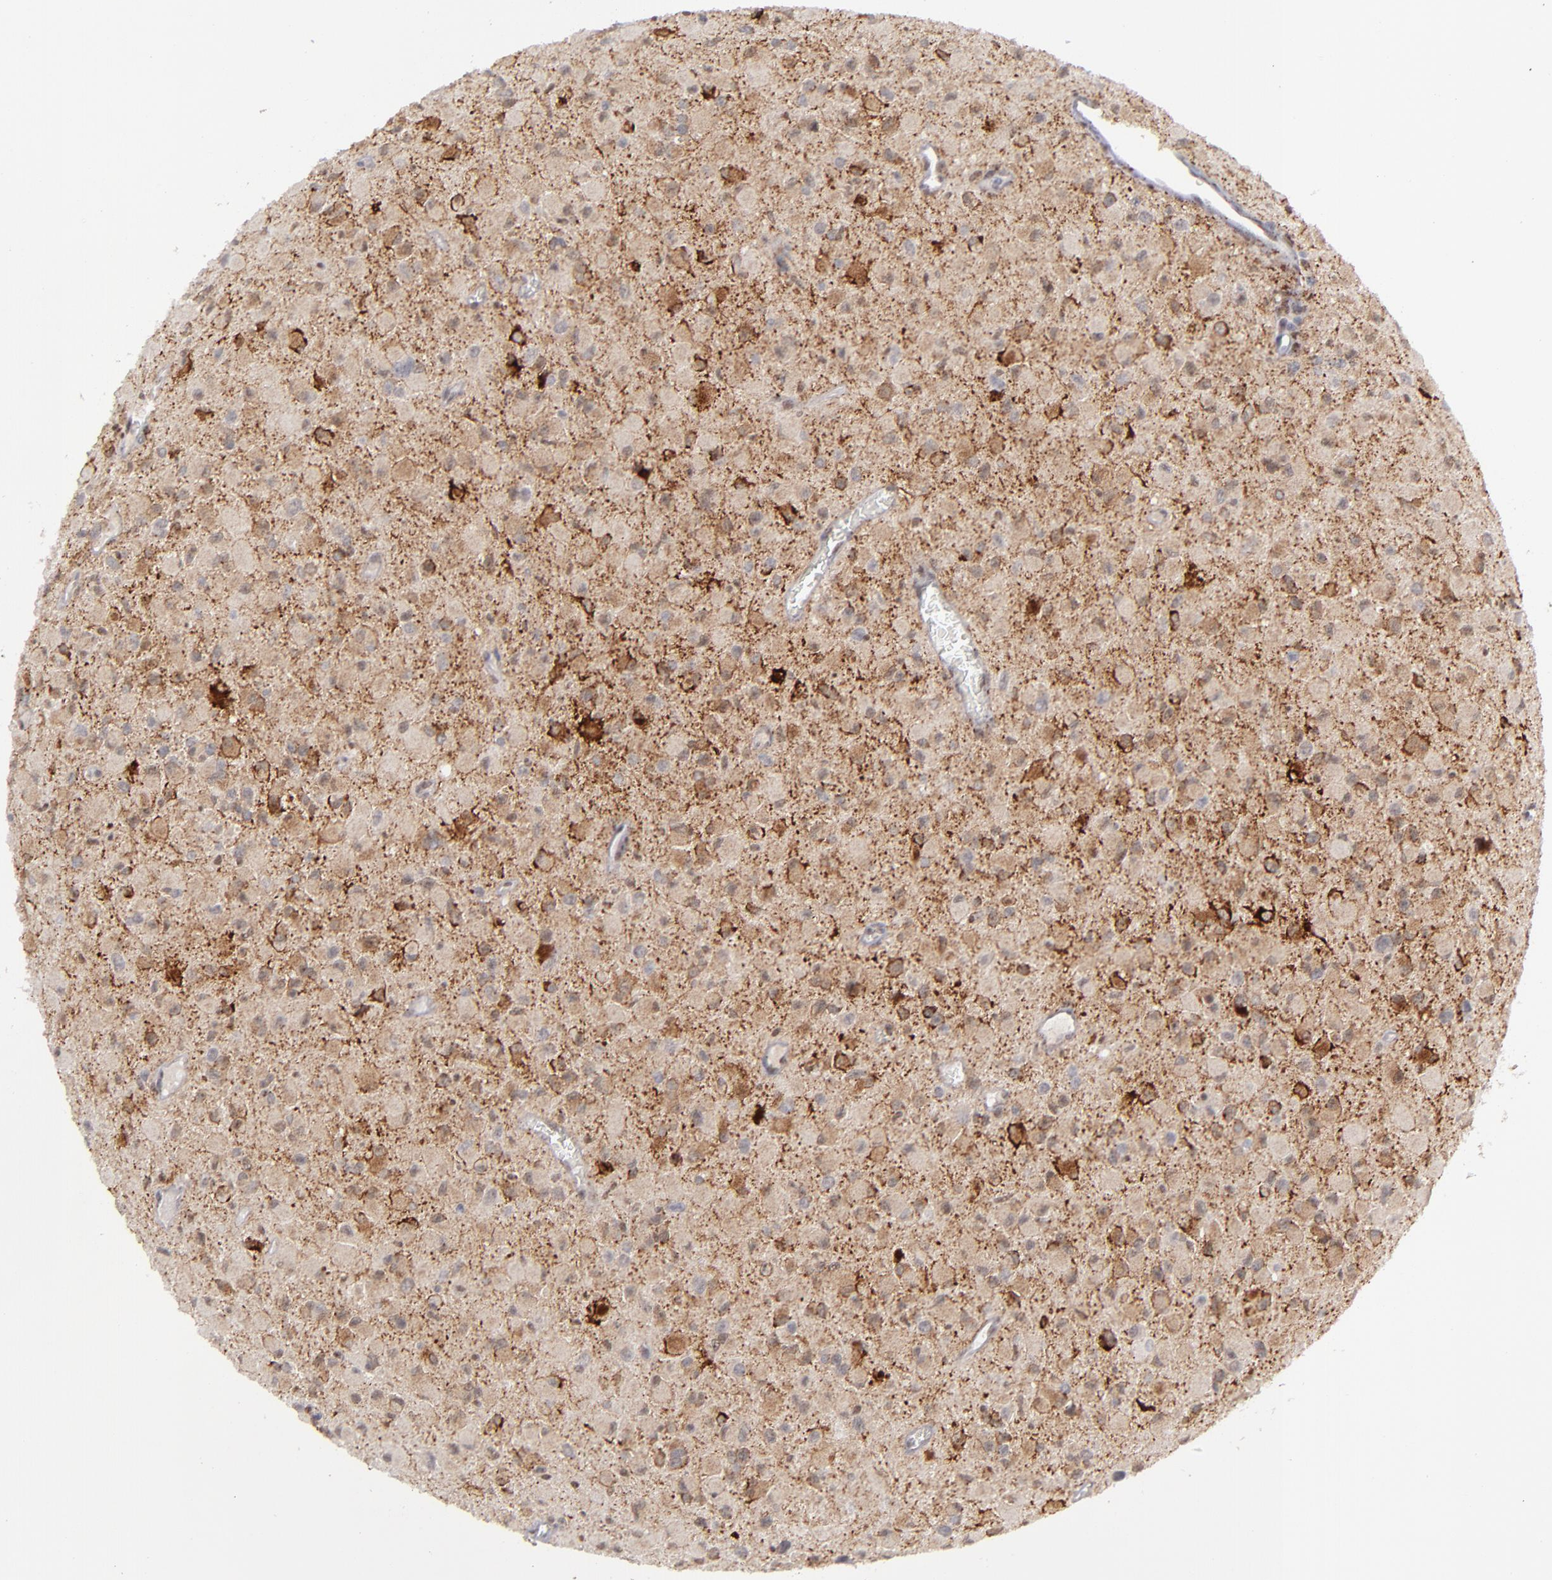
{"staining": {"intensity": "moderate", "quantity": "25%-75%", "location": "cytoplasmic/membranous"}, "tissue": "glioma", "cell_type": "Tumor cells", "image_type": "cancer", "snomed": [{"axis": "morphology", "description": "Glioma, malignant, Low grade"}, {"axis": "topography", "description": "Brain"}], "caption": "Malignant glioma (low-grade) stained with DAB (3,3'-diaminobenzidine) immunohistochemistry exhibits medium levels of moderate cytoplasmic/membranous positivity in approximately 25%-75% of tumor cells.", "gene": "RREB1", "patient": {"sex": "male", "age": 42}}